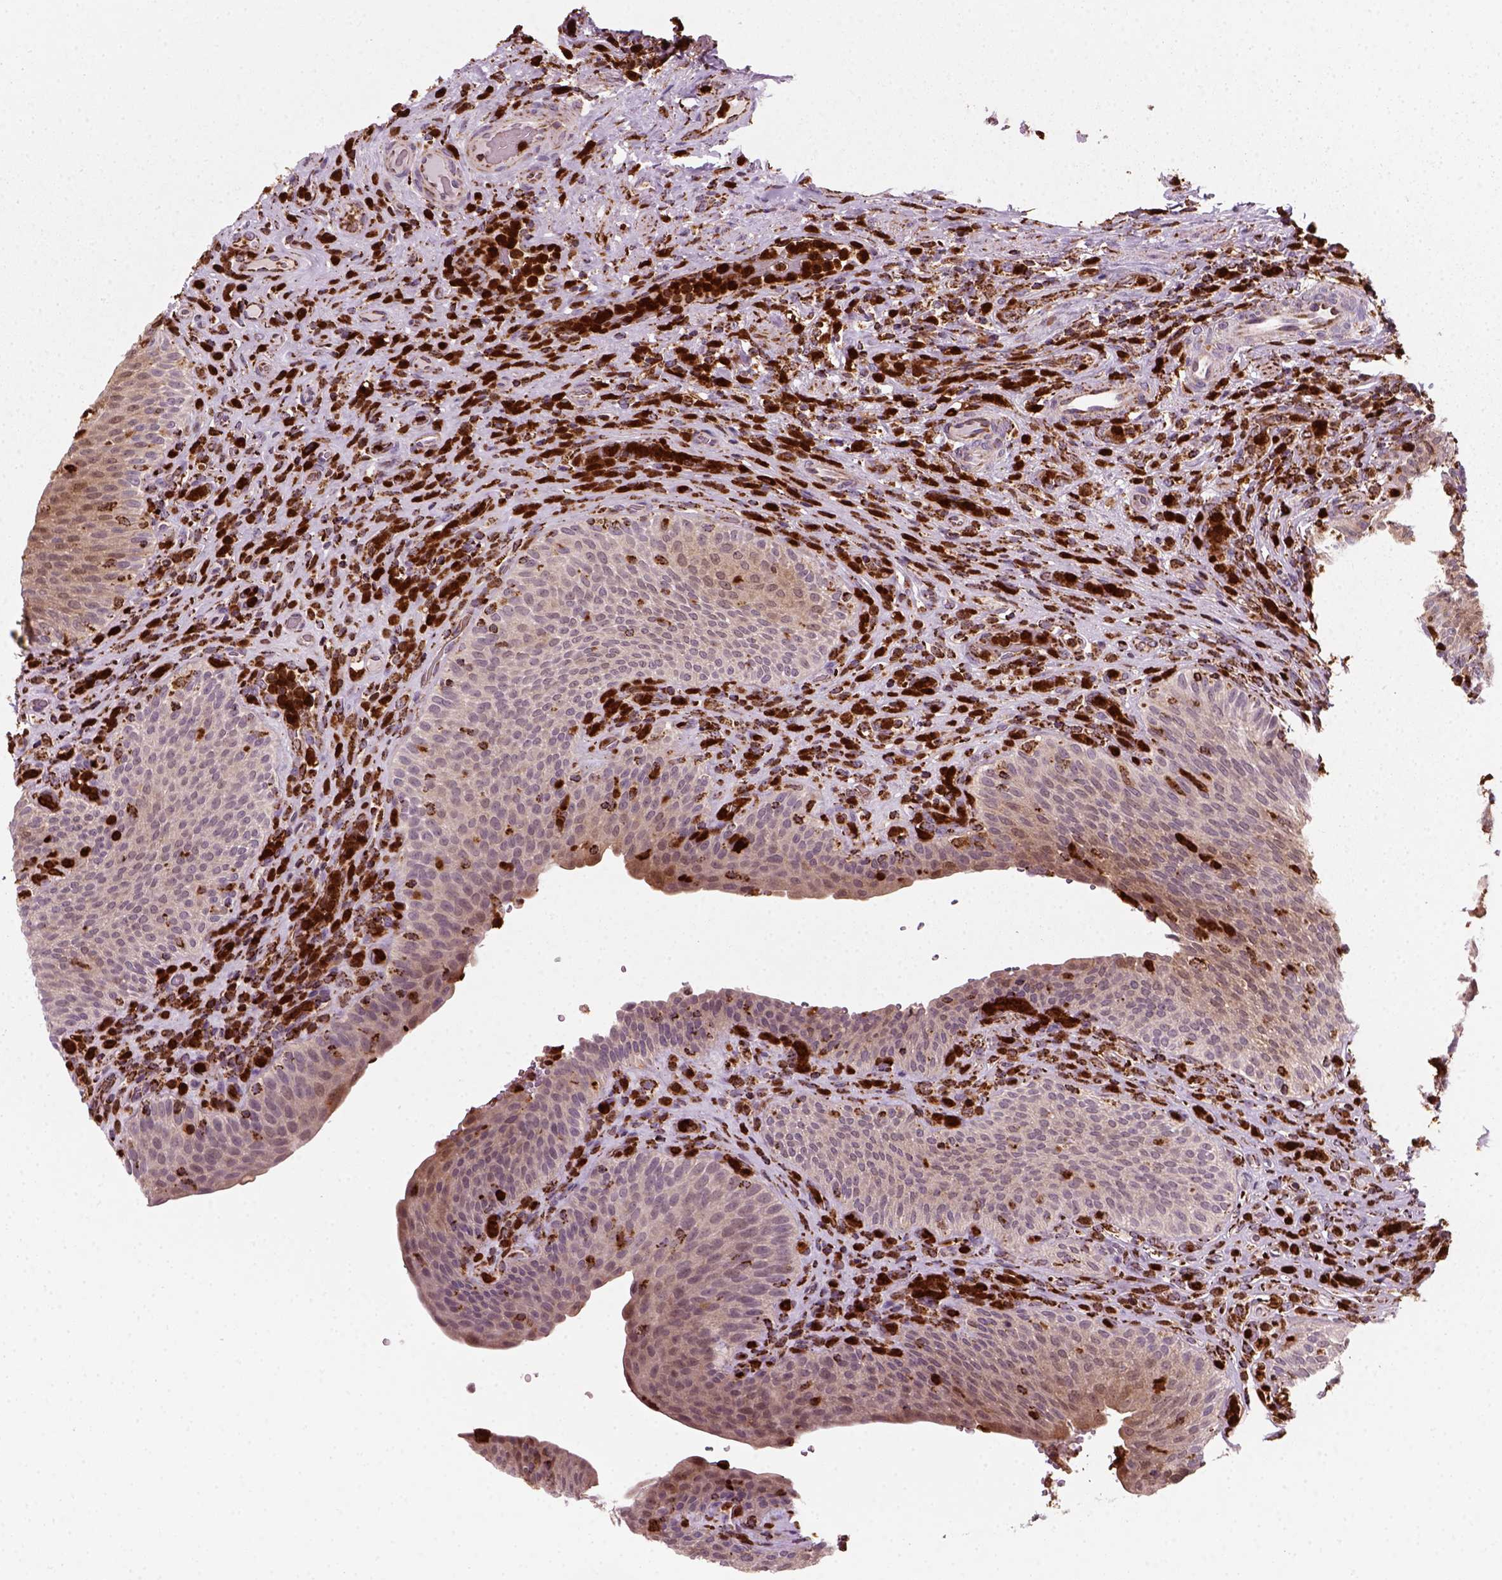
{"staining": {"intensity": "moderate", "quantity": ">75%", "location": "cytoplasmic/membranous"}, "tissue": "urinary bladder", "cell_type": "Urothelial cells", "image_type": "normal", "snomed": [{"axis": "morphology", "description": "Normal tissue, NOS"}, {"axis": "topography", "description": "Urinary bladder"}, {"axis": "topography", "description": "Peripheral nerve tissue"}], "caption": "An IHC histopathology image of benign tissue is shown. Protein staining in brown shows moderate cytoplasmic/membranous positivity in urinary bladder within urothelial cells.", "gene": "NUDT16L1", "patient": {"sex": "male", "age": 66}}